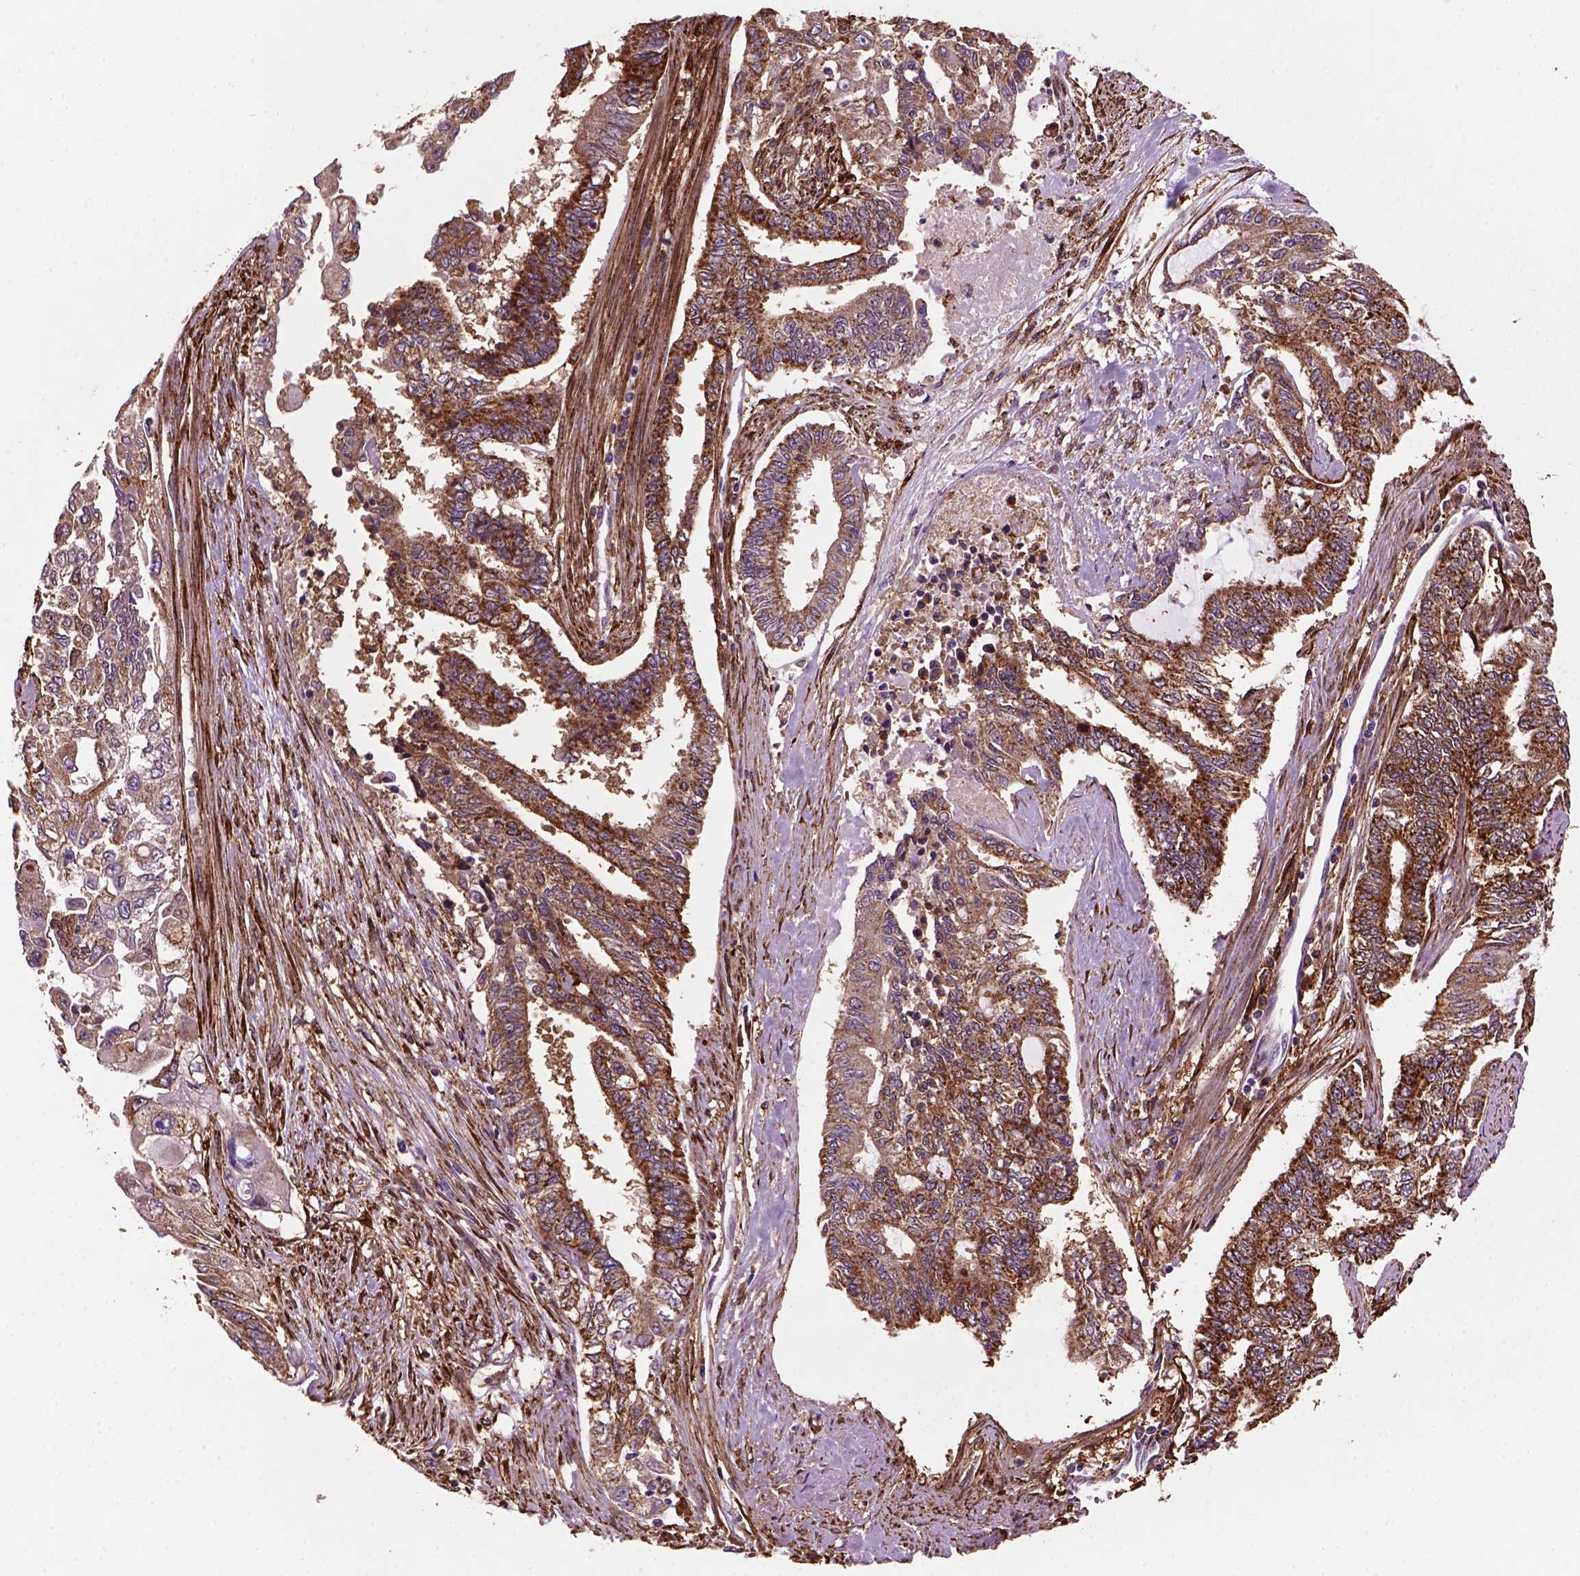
{"staining": {"intensity": "strong", "quantity": "25%-75%", "location": "cytoplasmic/membranous"}, "tissue": "endometrial cancer", "cell_type": "Tumor cells", "image_type": "cancer", "snomed": [{"axis": "morphology", "description": "Adenocarcinoma, NOS"}, {"axis": "topography", "description": "Uterus"}], "caption": "This histopathology image demonstrates immunohistochemistry staining of endometrial adenocarcinoma, with high strong cytoplasmic/membranous expression in about 25%-75% of tumor cells.", "gene": "MARCKS", "patient": {"sex": "female", "age": 59}}